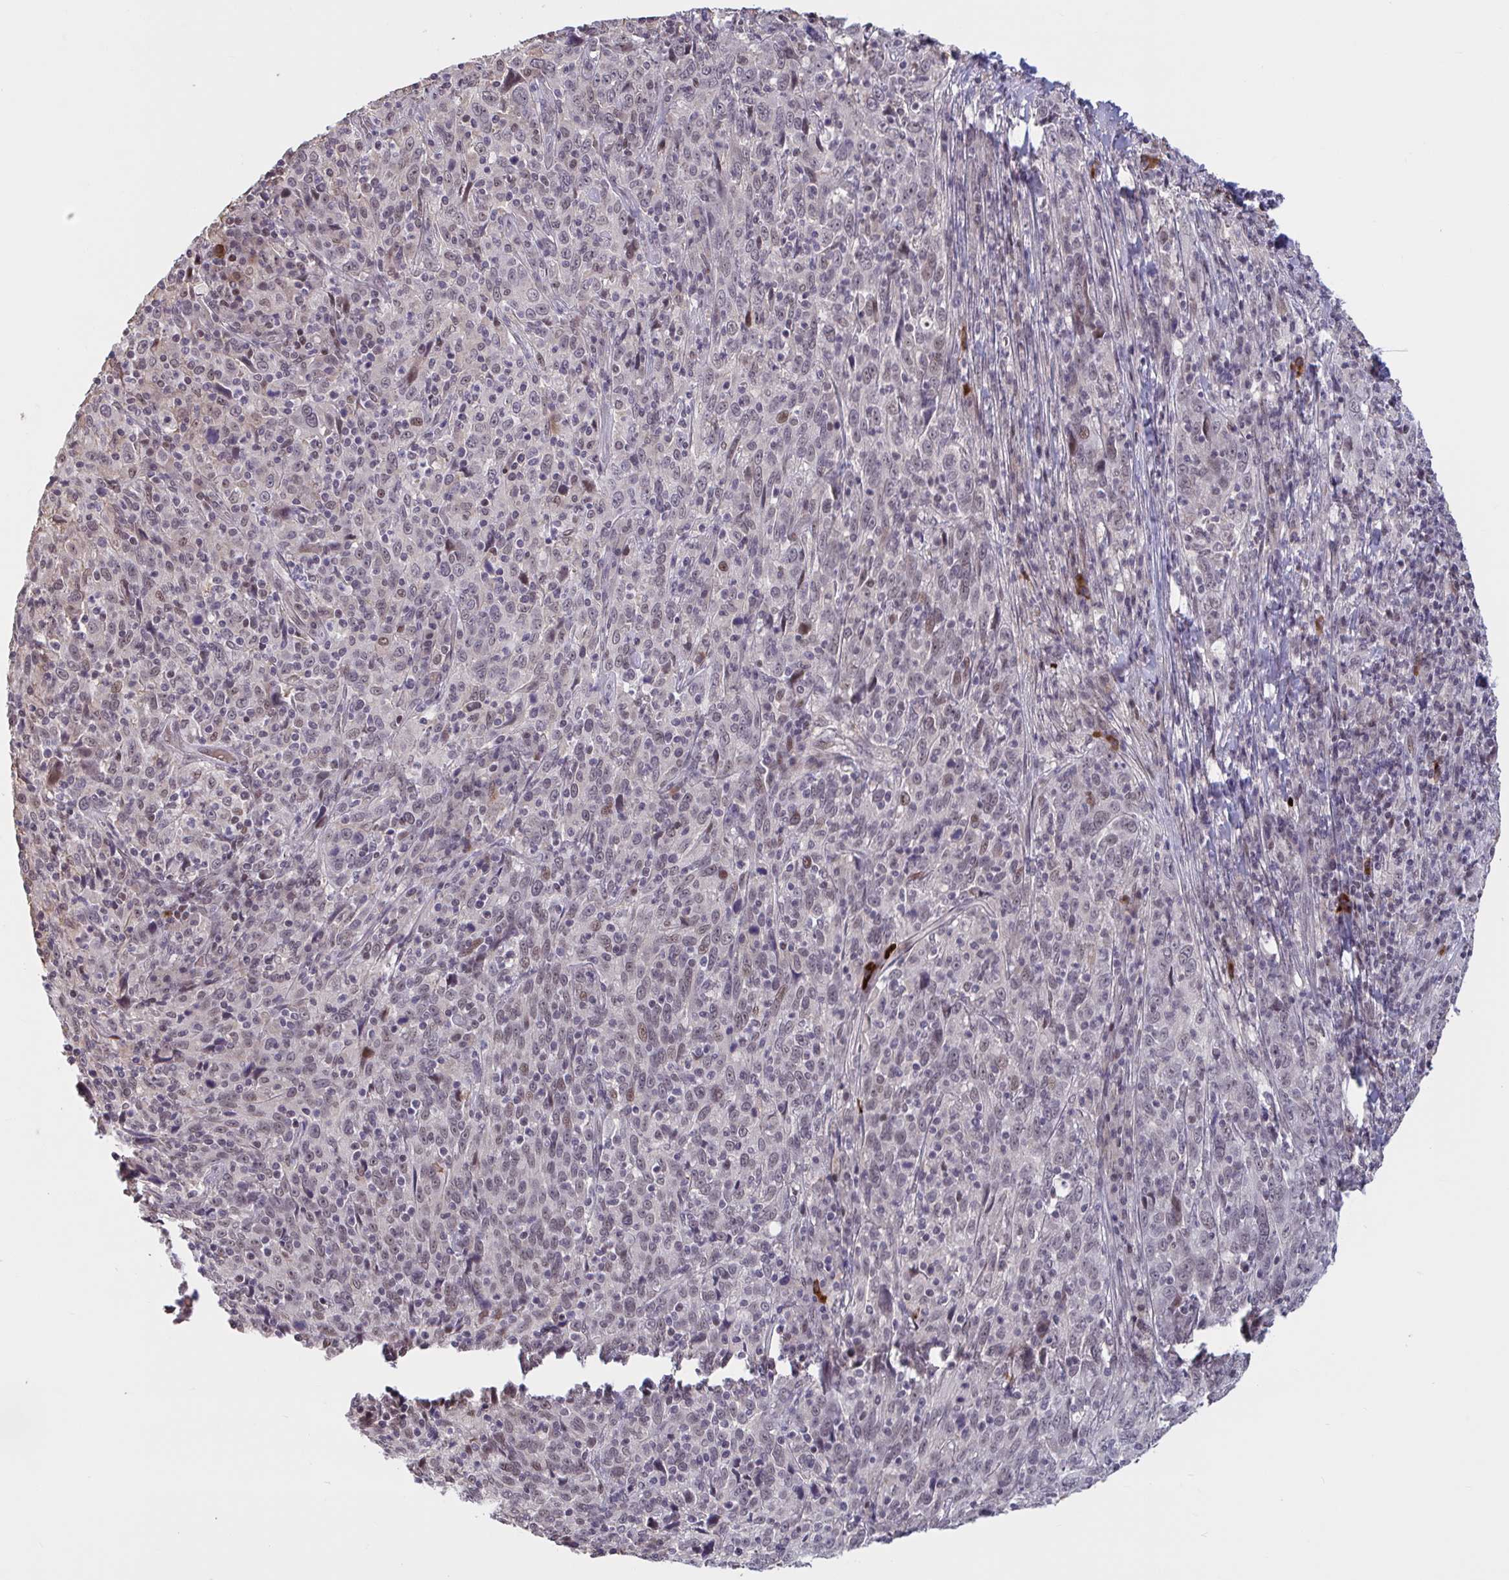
{"staining": {"intensity": "weak", "quantity": "<25%", "location": "nuclear"}, "tissue": "cervical cancer", "cell_type": "Tumor cells", "image_type": "cancer", "snomed": [{"axis": "morphology", "description": "Squamous cell carcinoma, NOS"}, {"axis": "topography", "description": "Cervix"}], "caption": "DAB immunohistochemical staining of human squamous cell carcinoma (cervical) shows no significant positivity in tumor cells.", "gene": "ZNF414", "patient": {"sex": "female", "age": 46}}